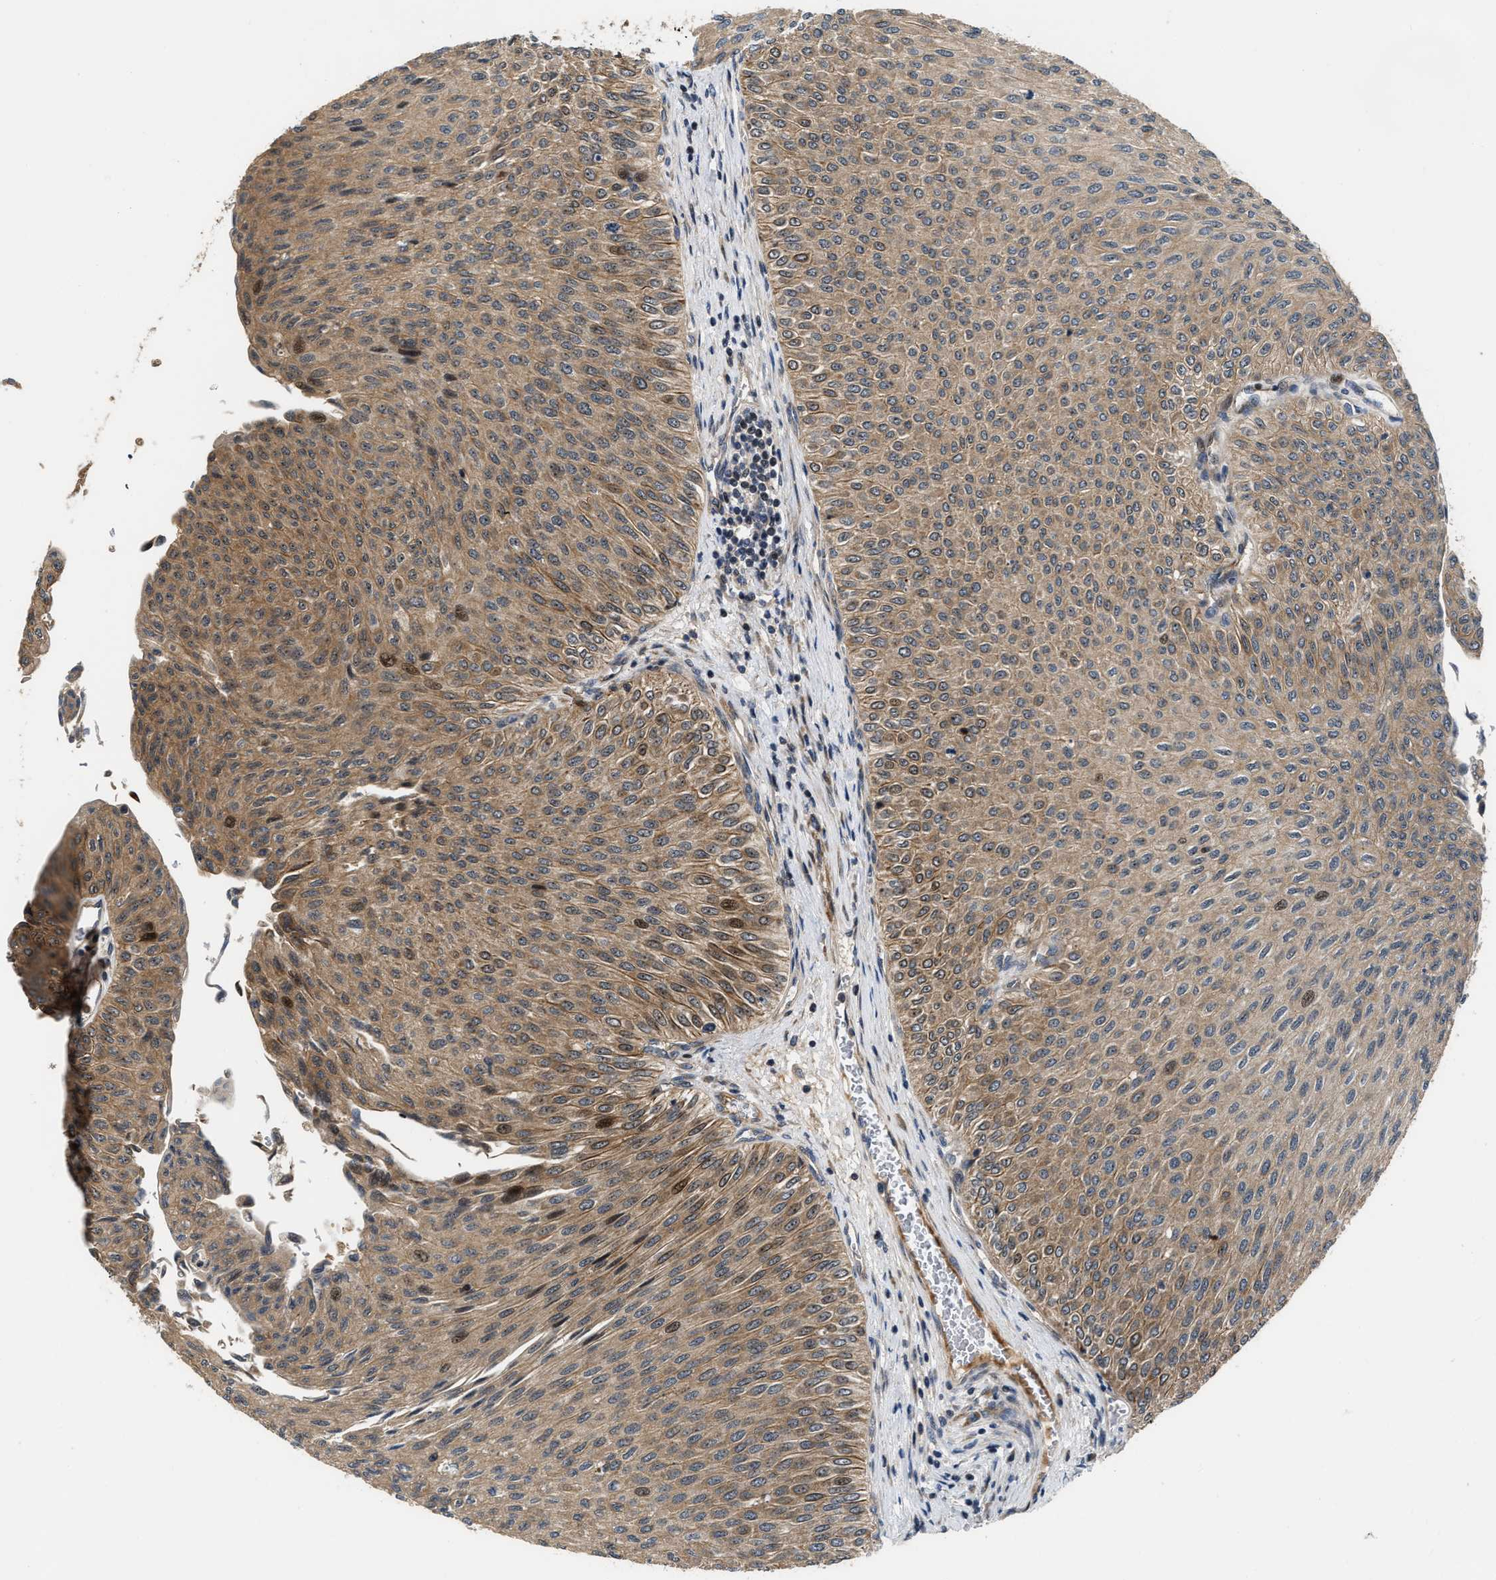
{"staining": {"intensity": "moderate", "quantity": ">75%", "location": "cytoplasmic/membranous,nuclear"}, "tissue": "urothelial cancer", "cell_type": "Tumor cells", "image_type": "cancer", "snomed": [{"axis": "morphology", "description": "Urothelial carcinoma, Low grade"}, {"axis": "topography", "description": "Urinary bladder"}], "caption": "Immunohistochemistry (IHC) image of neoplastic tissue: human urothelial carcinoma (low-grade) stained using immunohistochemistry shows medium levels of moderate protein expression localized specifically in the cytoplasmic/membranous and nuclear of tumor cells, appearing as a cytoplasmic/membranous and nuclear brown color.", "gene": "ALDH3A2", "patient": {"sex": "male", "age": 78}}